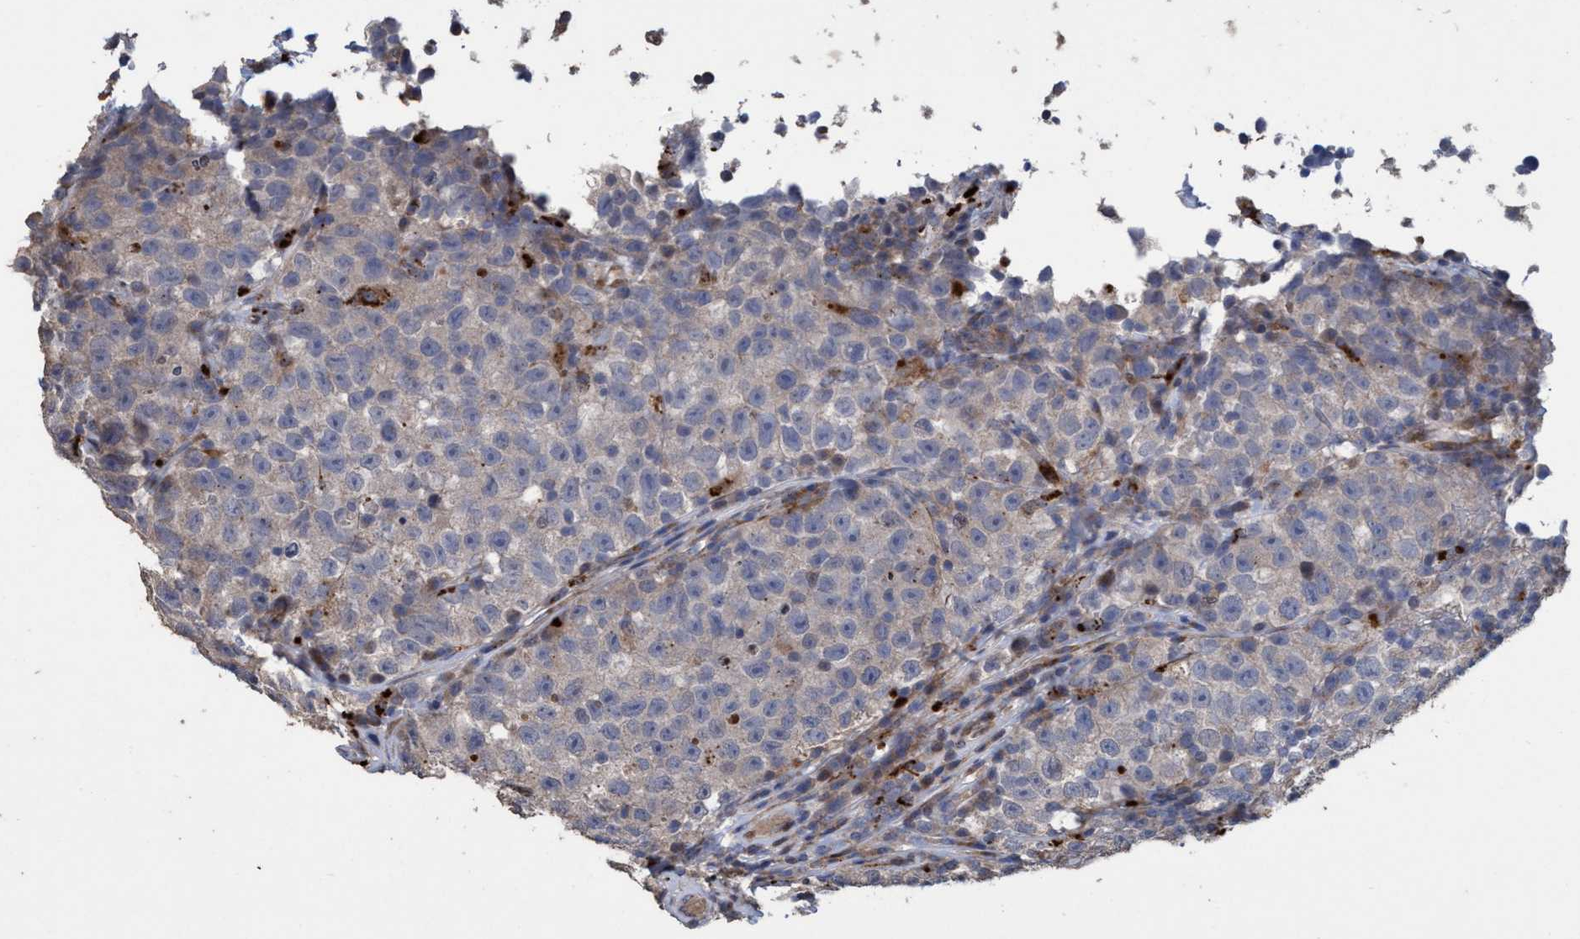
{"staining": {"intensity": "negative", "quantity": "none", "location": "none"}, "tissue": "testis cancer", "cell_type": "Tumor cells", "image_type": "cancer", "snomed": [{"axis": "morphology", "description": "Seminoma, NOS"}, {"axis": "topography", "description": "Testis"}], "caption": "Tumor cells are negative for protein expression in human seminoma (testis).", "gene": "BBS9", "patient": {"sex": "male", "age": 22}}